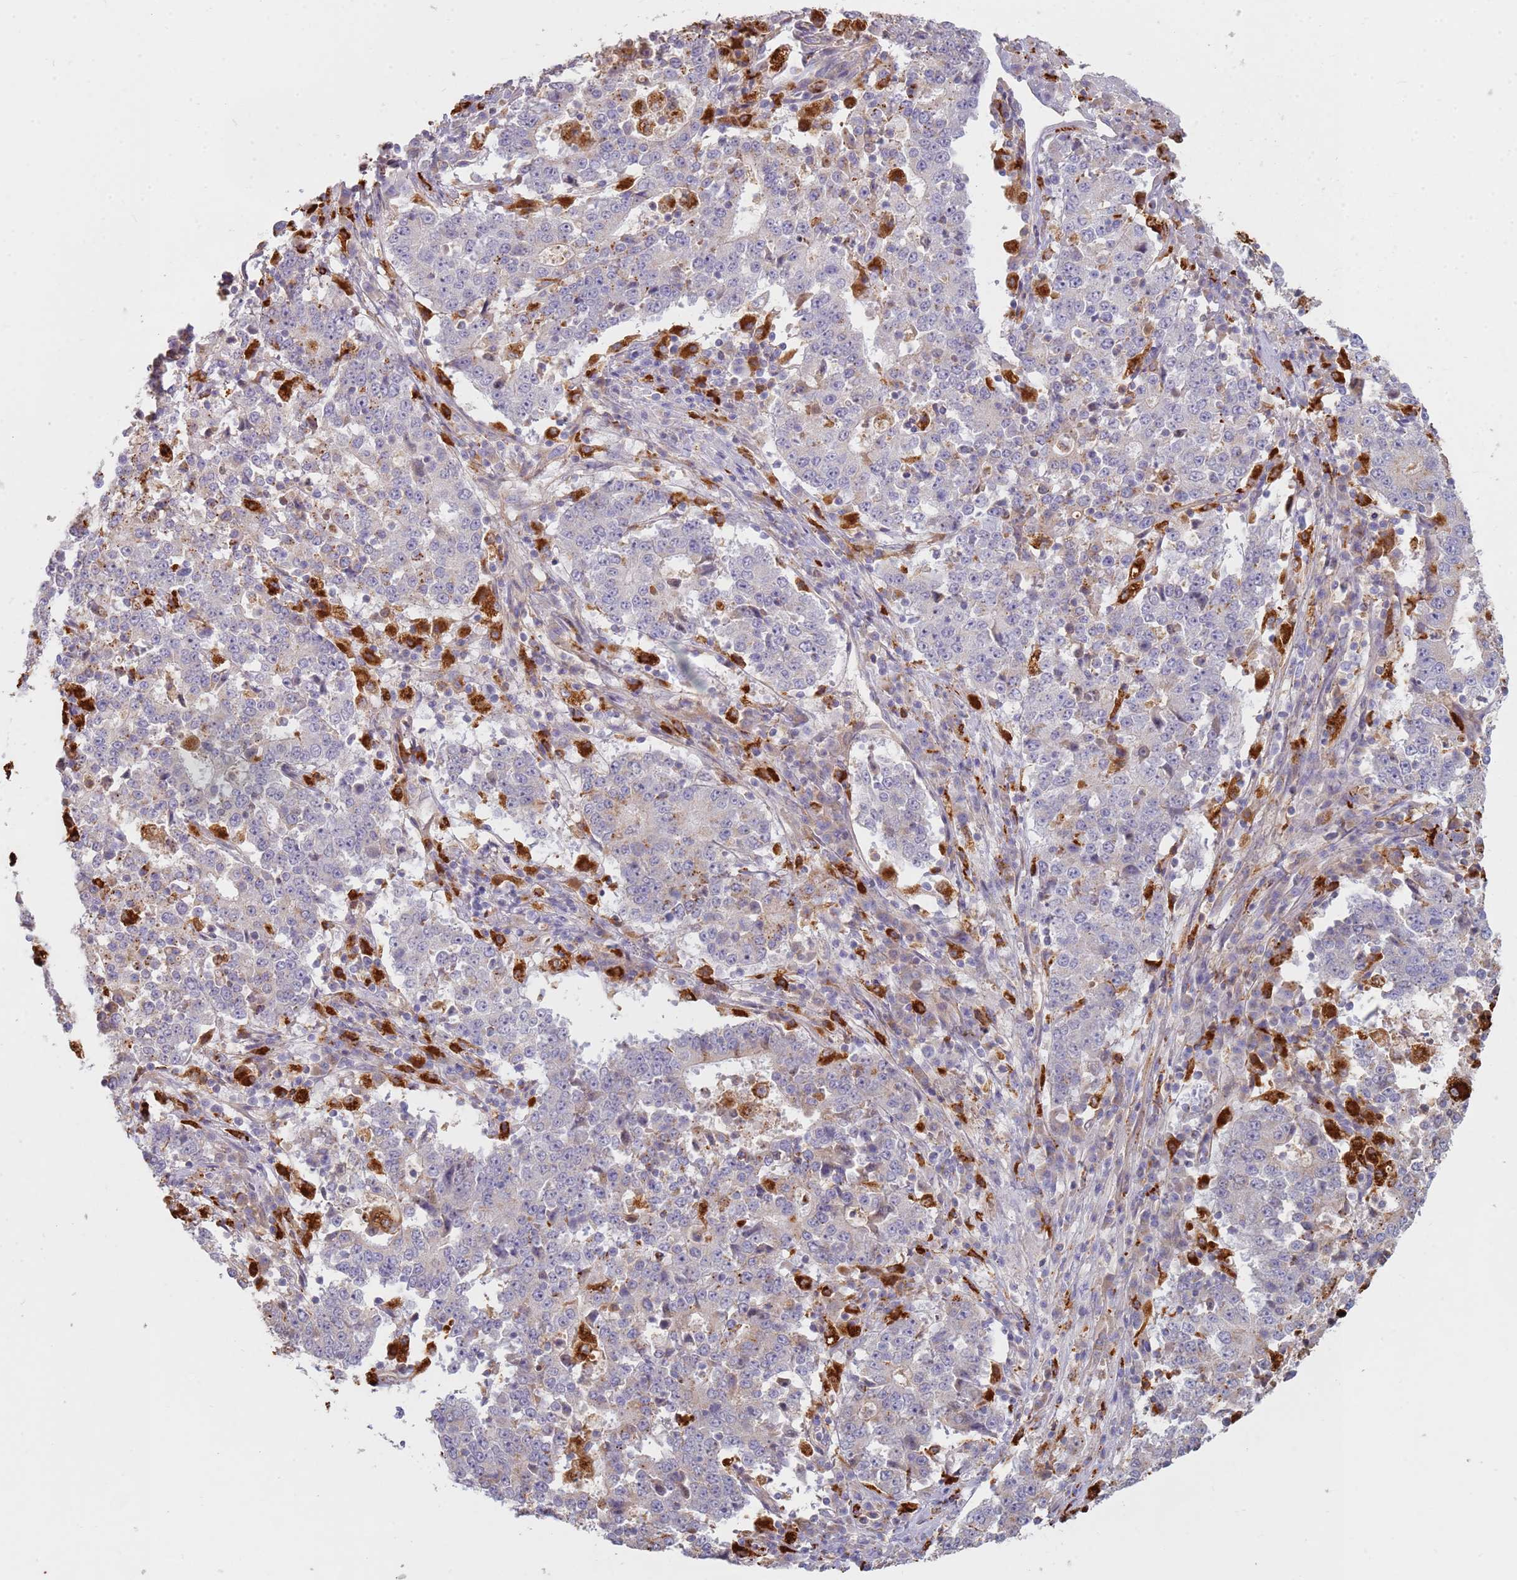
{"staining": {"intensity": "weak", "quantity": "<25%", "location": "cytoplasmic/membranous"}, "tissue": "stomach cancer", "cell_type": "Tumor cells", "image_type": "cancer", "snomed": [{"axis": "morphology", "description": "Adenocarcinoma, NOS"}, {"axis": "topography", "description": "Stomach"}], "caption": "An immunohistochemistry (IHC) image of stomach cancer is shown. There is no staining in tumor cells of stomach cancer.", "gene": "TMEM229B", "patient": {"sex": "male", "age": 59}}